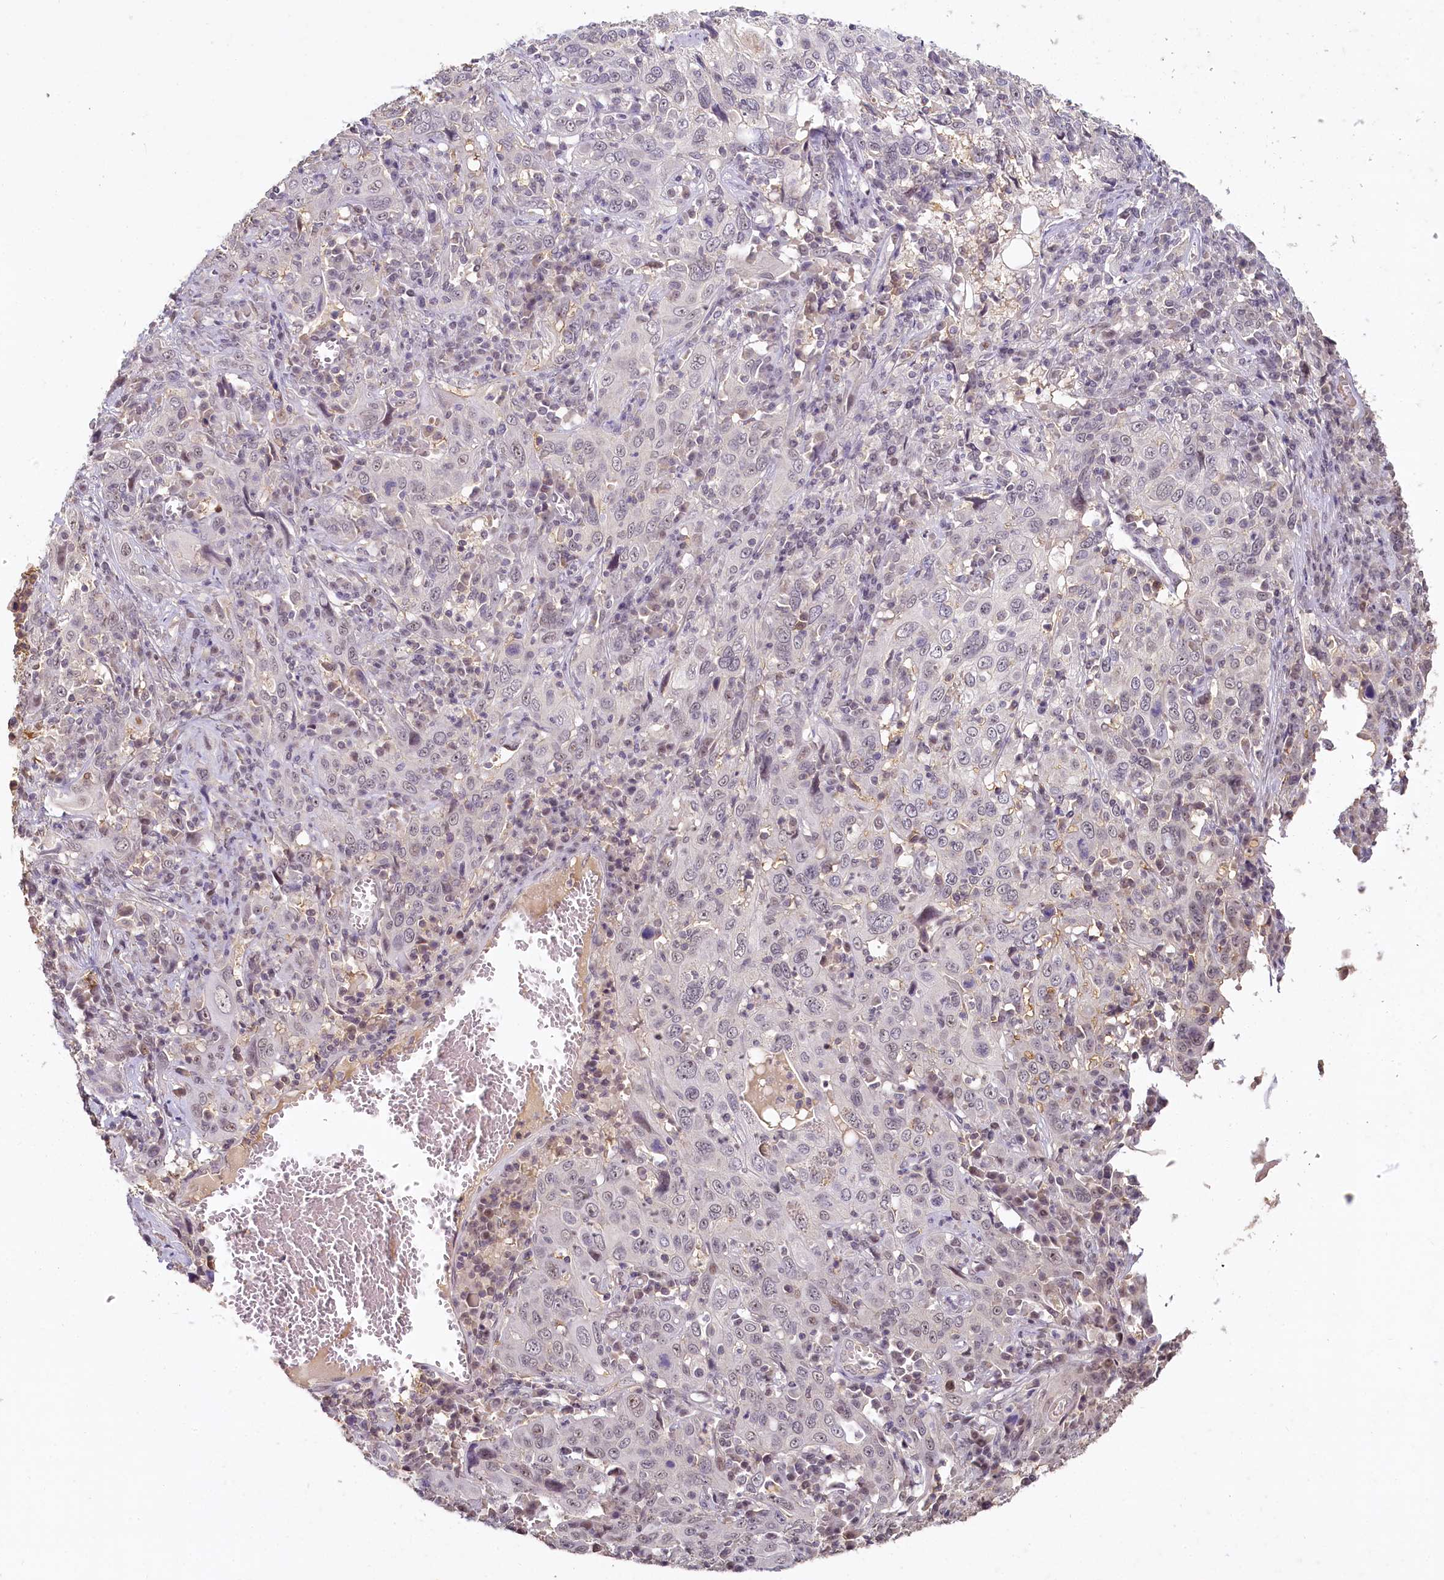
{"staining": {"intensity": "negative", "quantity": "none", "location": "none"}, "tissue": "cervical cancer", "cell_type": "Tumor cells", "image_type": "cancer", "snomed": [{"axis": "morphology", "description": "Squamous cell carcinoma, NOS"}, {"axis": "topography", "description": "Cervix"}], "caption": "Immunohistochemistry (IHC) histopathology image of neoplastic tissue: human cervical cancer stained with DAB demonstrates no significant protein staining in tumor cells.", "gene": "MUCL1", "patient": {"sex": "female", "age": 46}}